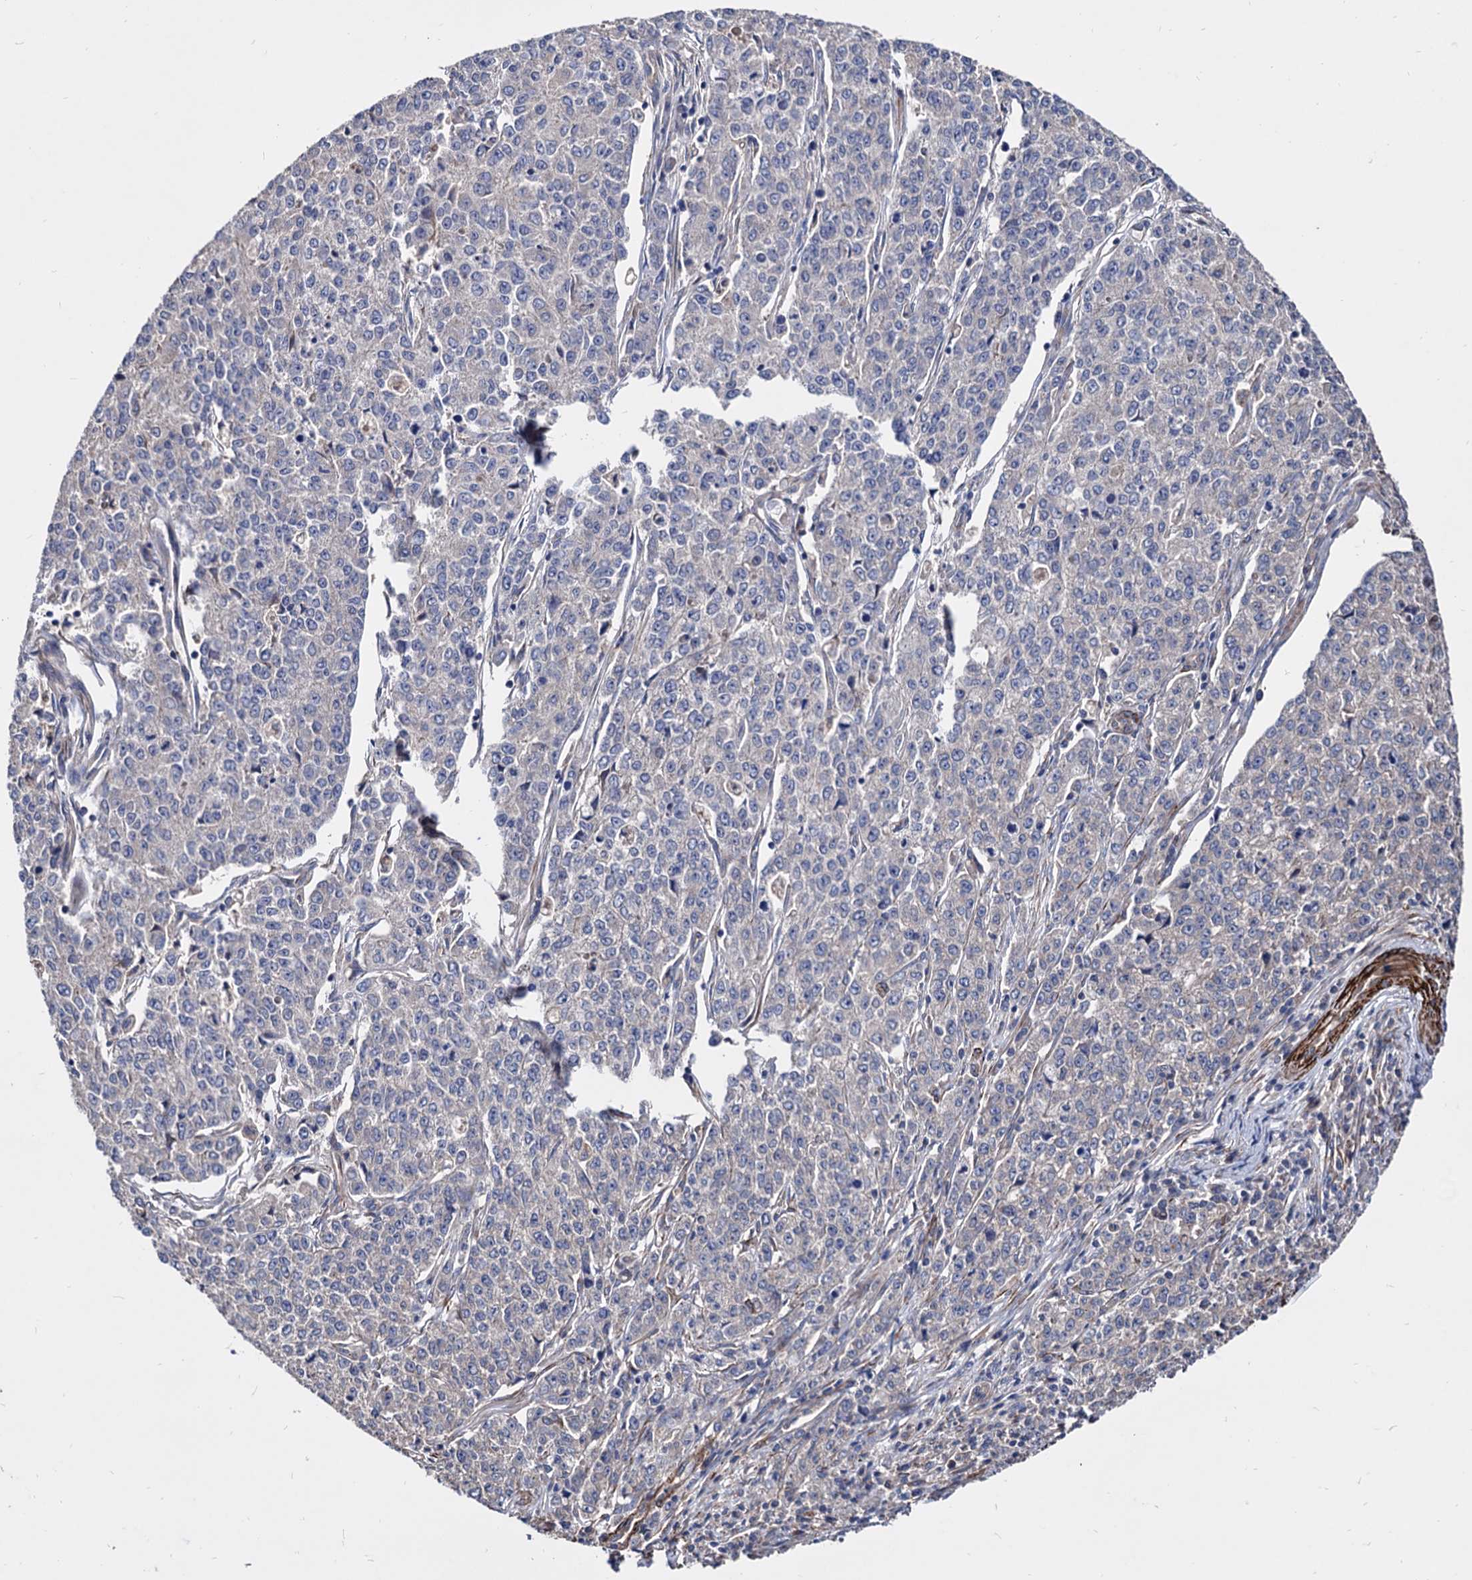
{"staining": {"intensity": "negative", "quantity": "none", "location": "none"}, "tissue": "endometrial cancer", "cell_type": "Tumor cells", "image_type": "cancer", "snomed": [{"axis": "morphology", "description": "Adenocarcinoma, NOS"}, {"axis": "topography", "description": "Endometrium"}], "caption": "There is no significant staining in tumor cells of endometrial adenocarcinoma.", "gene": "WDR11", "patient": {"sex": "female", "age": 50}}